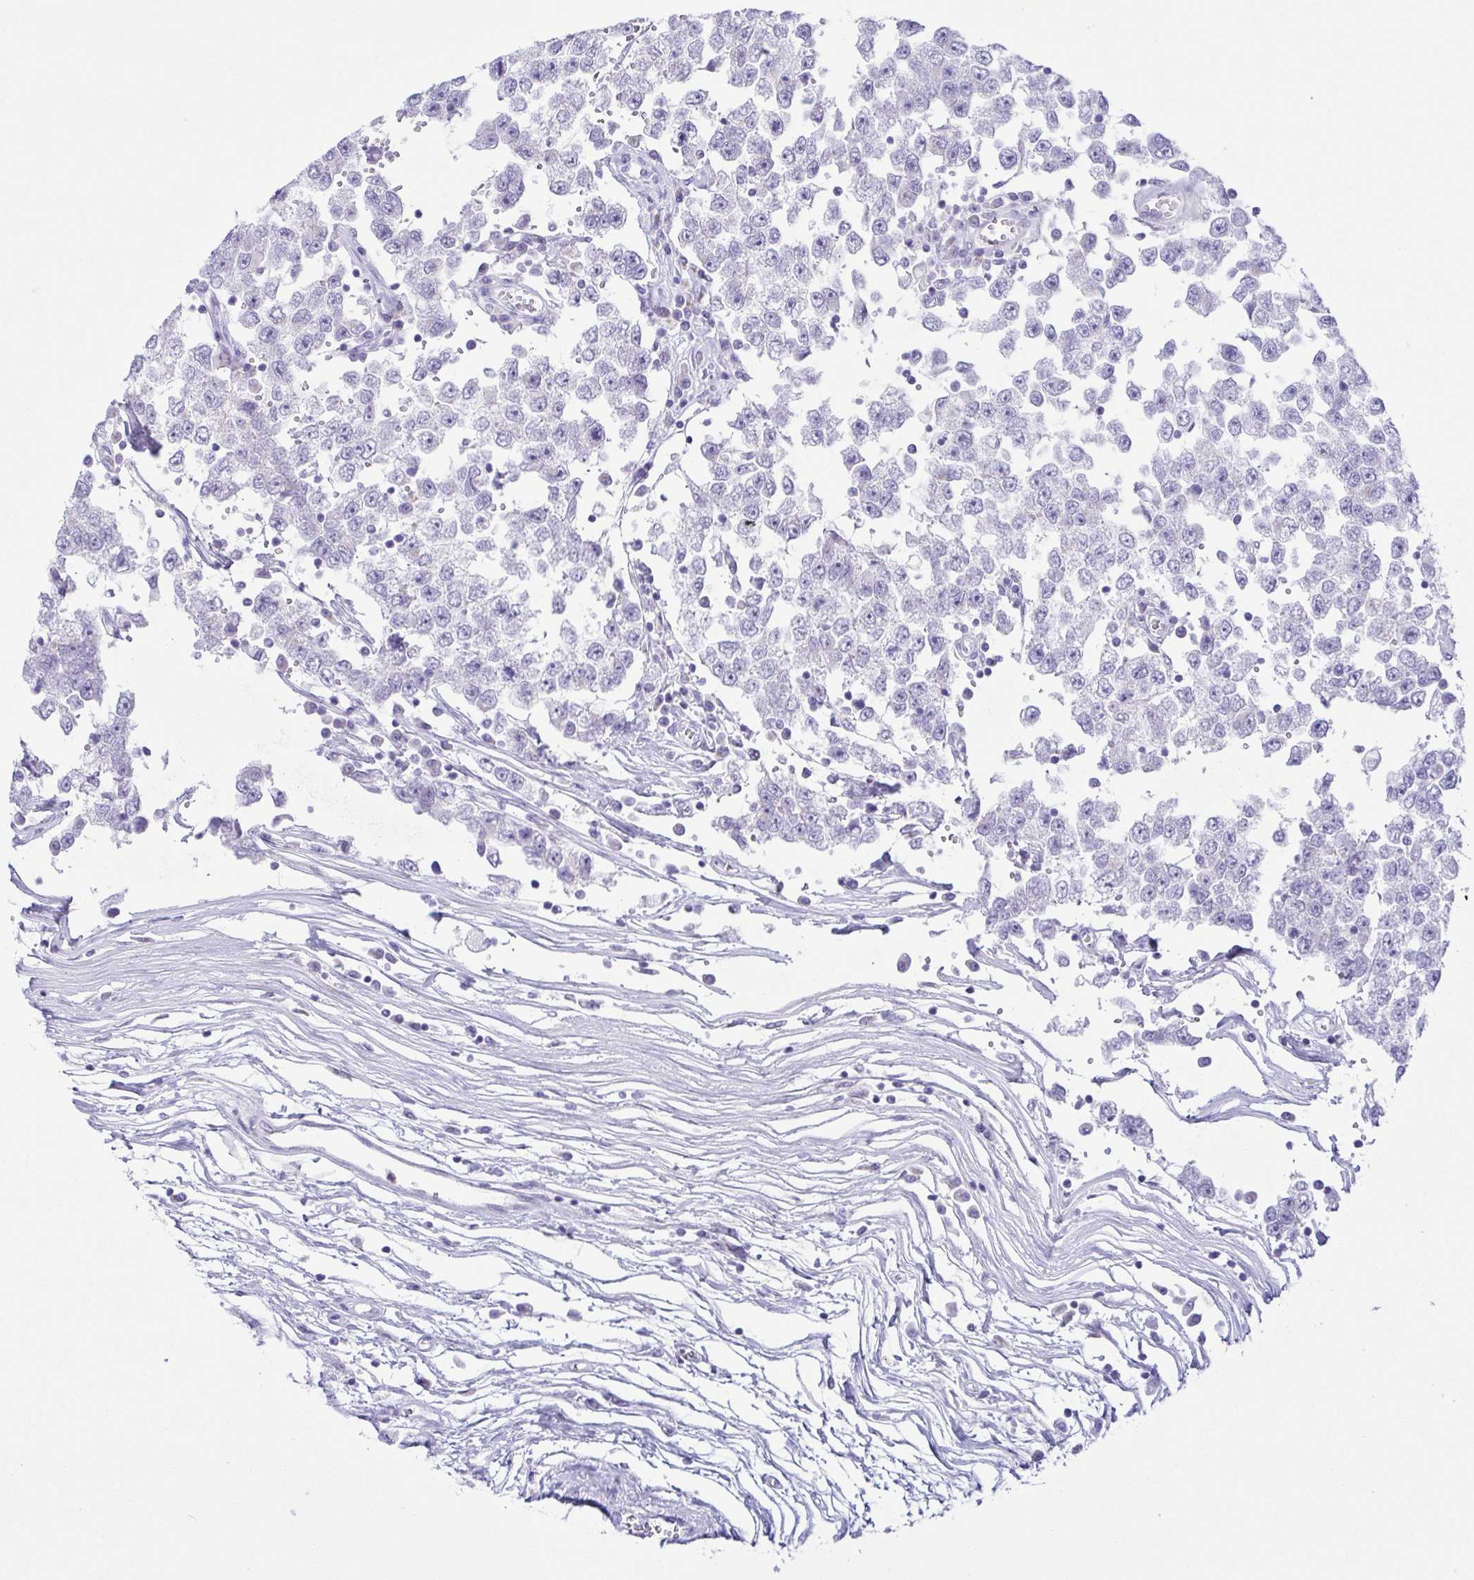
{"staining": {"intensity": "negative", "quantity": "none", "location": "none"}, "tissue": "testis cancer", "cell_type": "Tumor cells", "image_type": "cancer", "snomed": [{"axis": "morphology", "description": "Seminoma, NOS"}, {"axis": "topography", "description": "Testis"}], "caption": "Tumor cells are negative for brown protein staining in testis cancer.", "gene": "AZU1", "patient": {"sex": "male", "age": 34}}